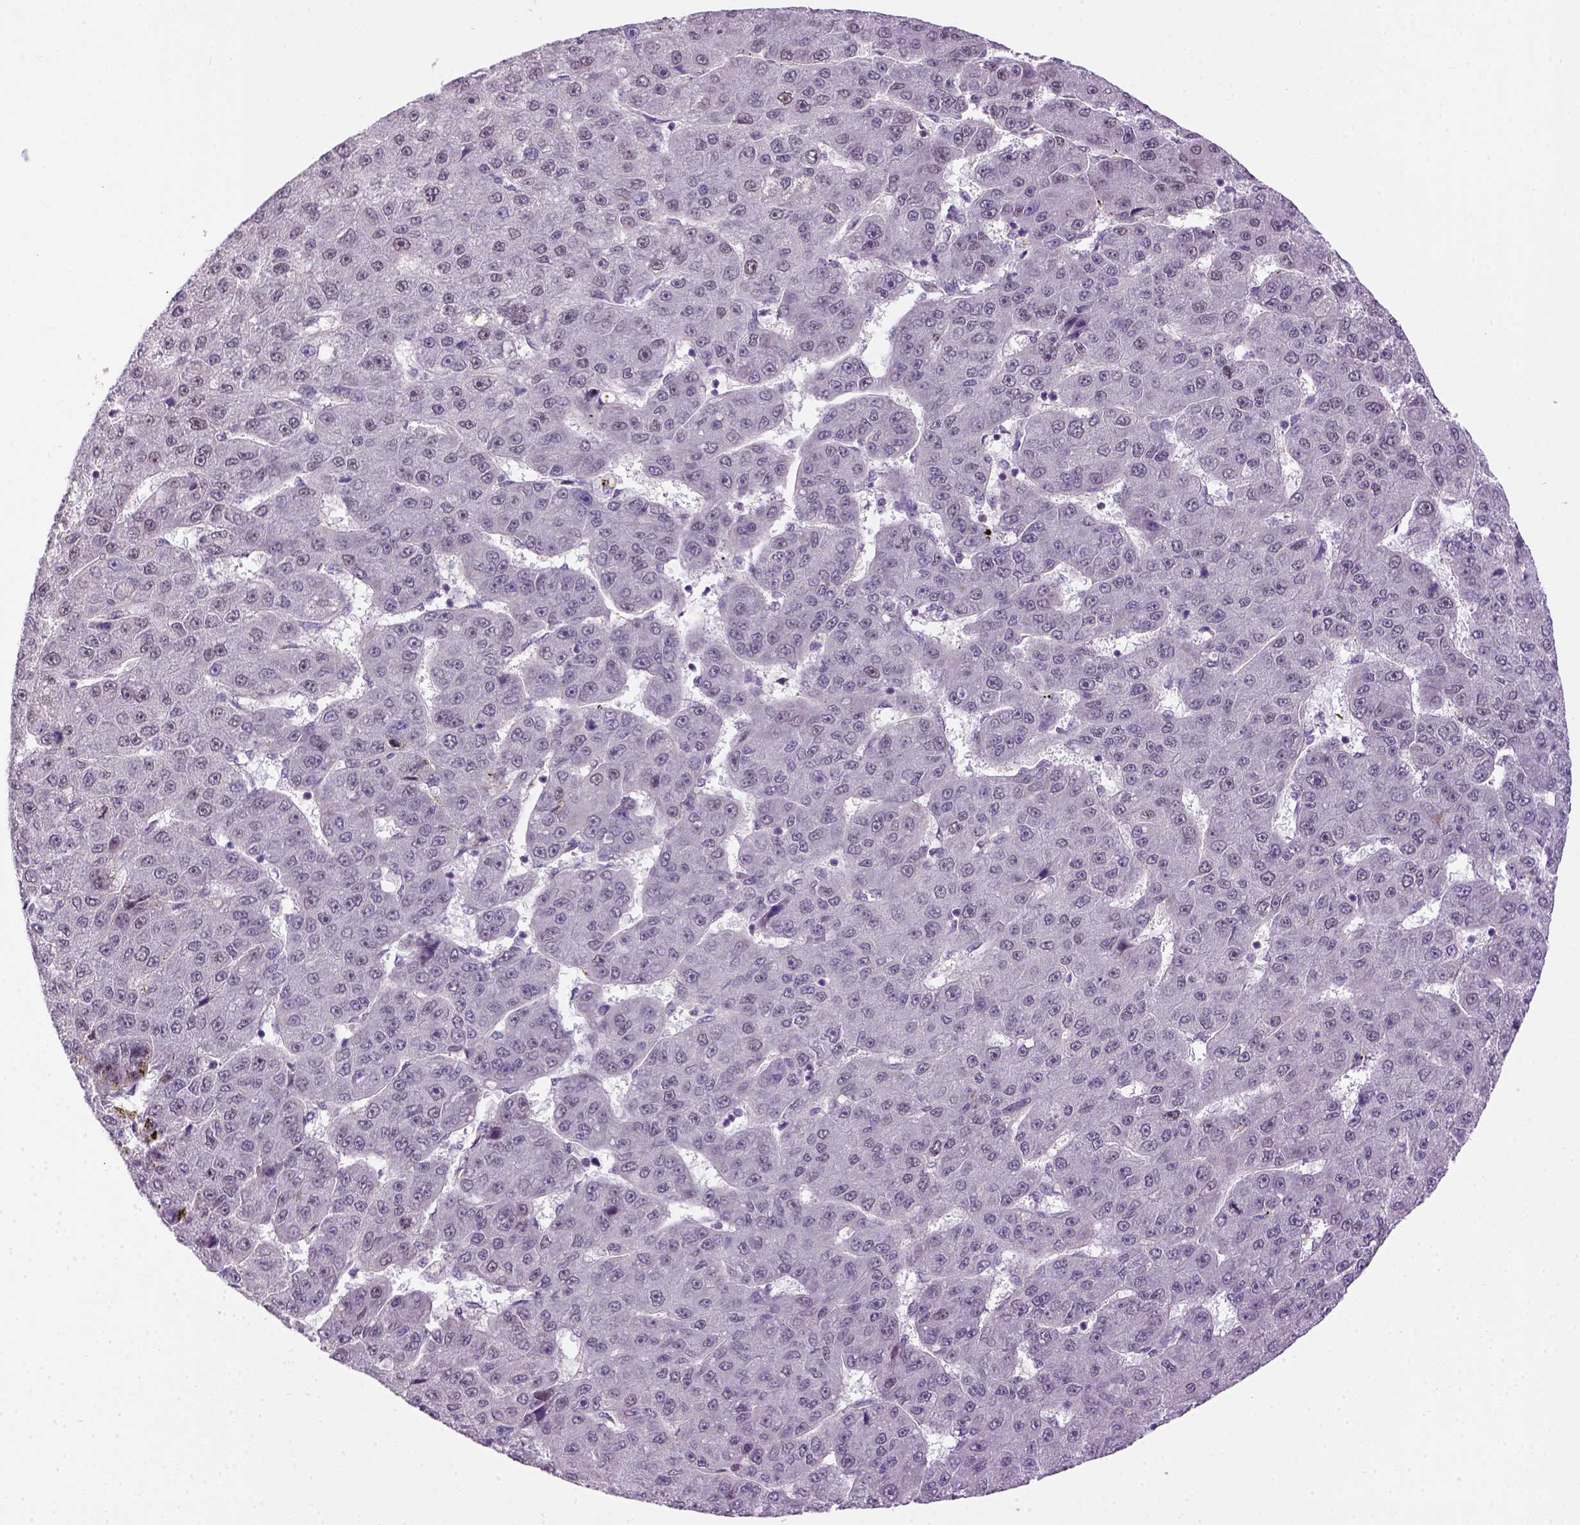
{"staining": {"intensity": "negative", "quantity": "none", "location": "none"}, "tissue": "liver cancer", "cell_type": "Tumor cells", "image_type": "cancer", "snomed": [{"axis": "morphology", "description": "Carcinoma, Hepatocellular, NOS"}, {"axis": "topography", "description": "Liver"}], "caption": "A histopathology image of hepatocellular carcinoma (liver) stained for a protein shows no brown staining in tumor cells. (Brightfield microscopy of DAB immunohistochemistry at high magnification).", "gene": "KAZN", "patient": {"sex": "male", "age": 67}}